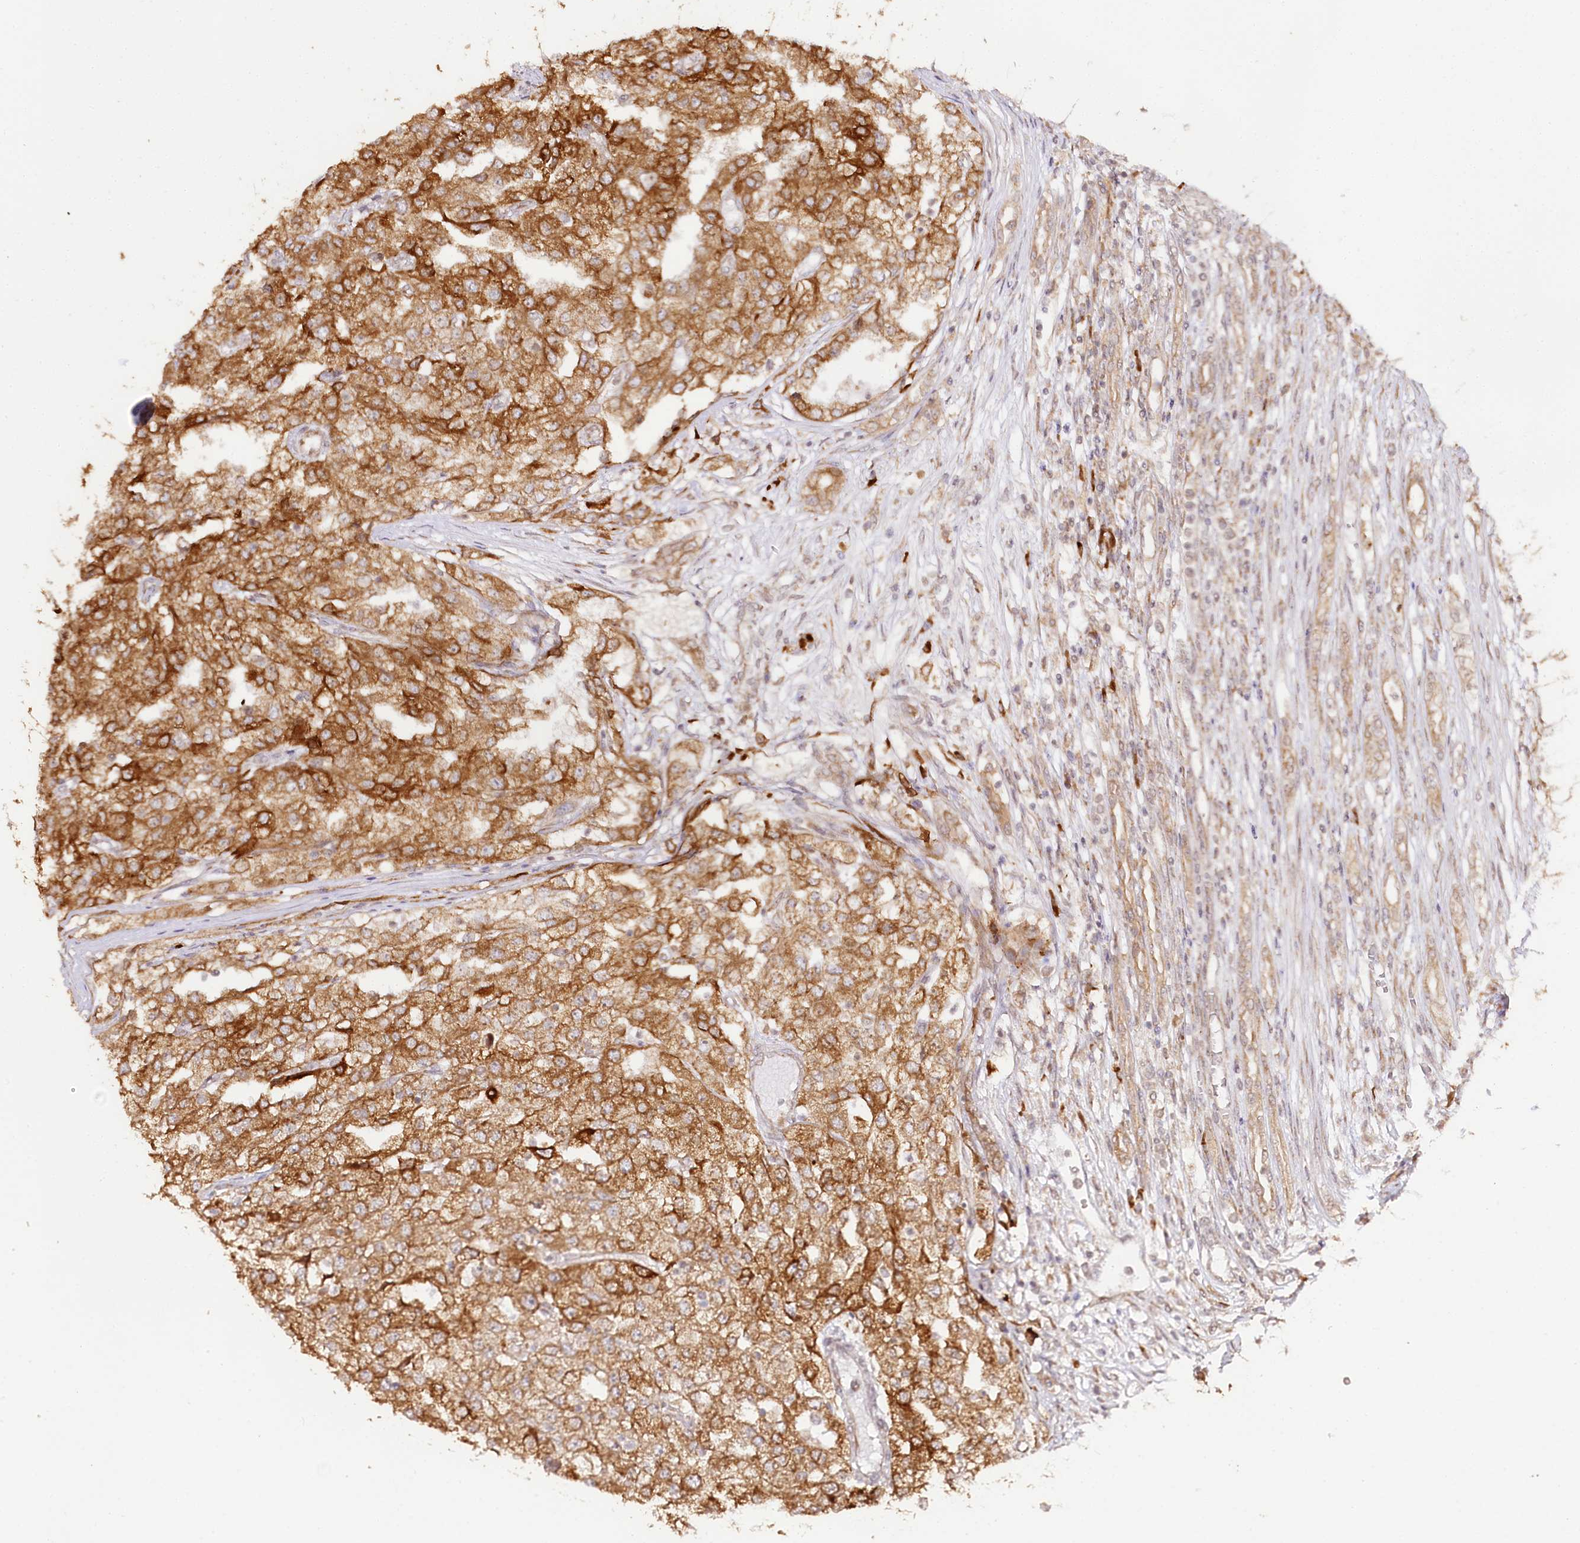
{"staining": {"intensity": "strong", "quantity": ">75%", "location": "cytoplasmic/membranous"}, "tissue": "renal cancer", "cell_type": "Tumor cells", "image_type": "cancer", "snomed": [{"axis": "morphology", "description": "Adenocarcinoma, NOS"}, {"axis": "topography", "description": "Kidney"}], "caption": "Adenocarcinoma (renal) tissue demonstrates strong cytoplasmic/membranous expression in about >75% of tumor cells", "gene": "ENSG00000144785", "patient": {"sex": "female", "age": 54}}